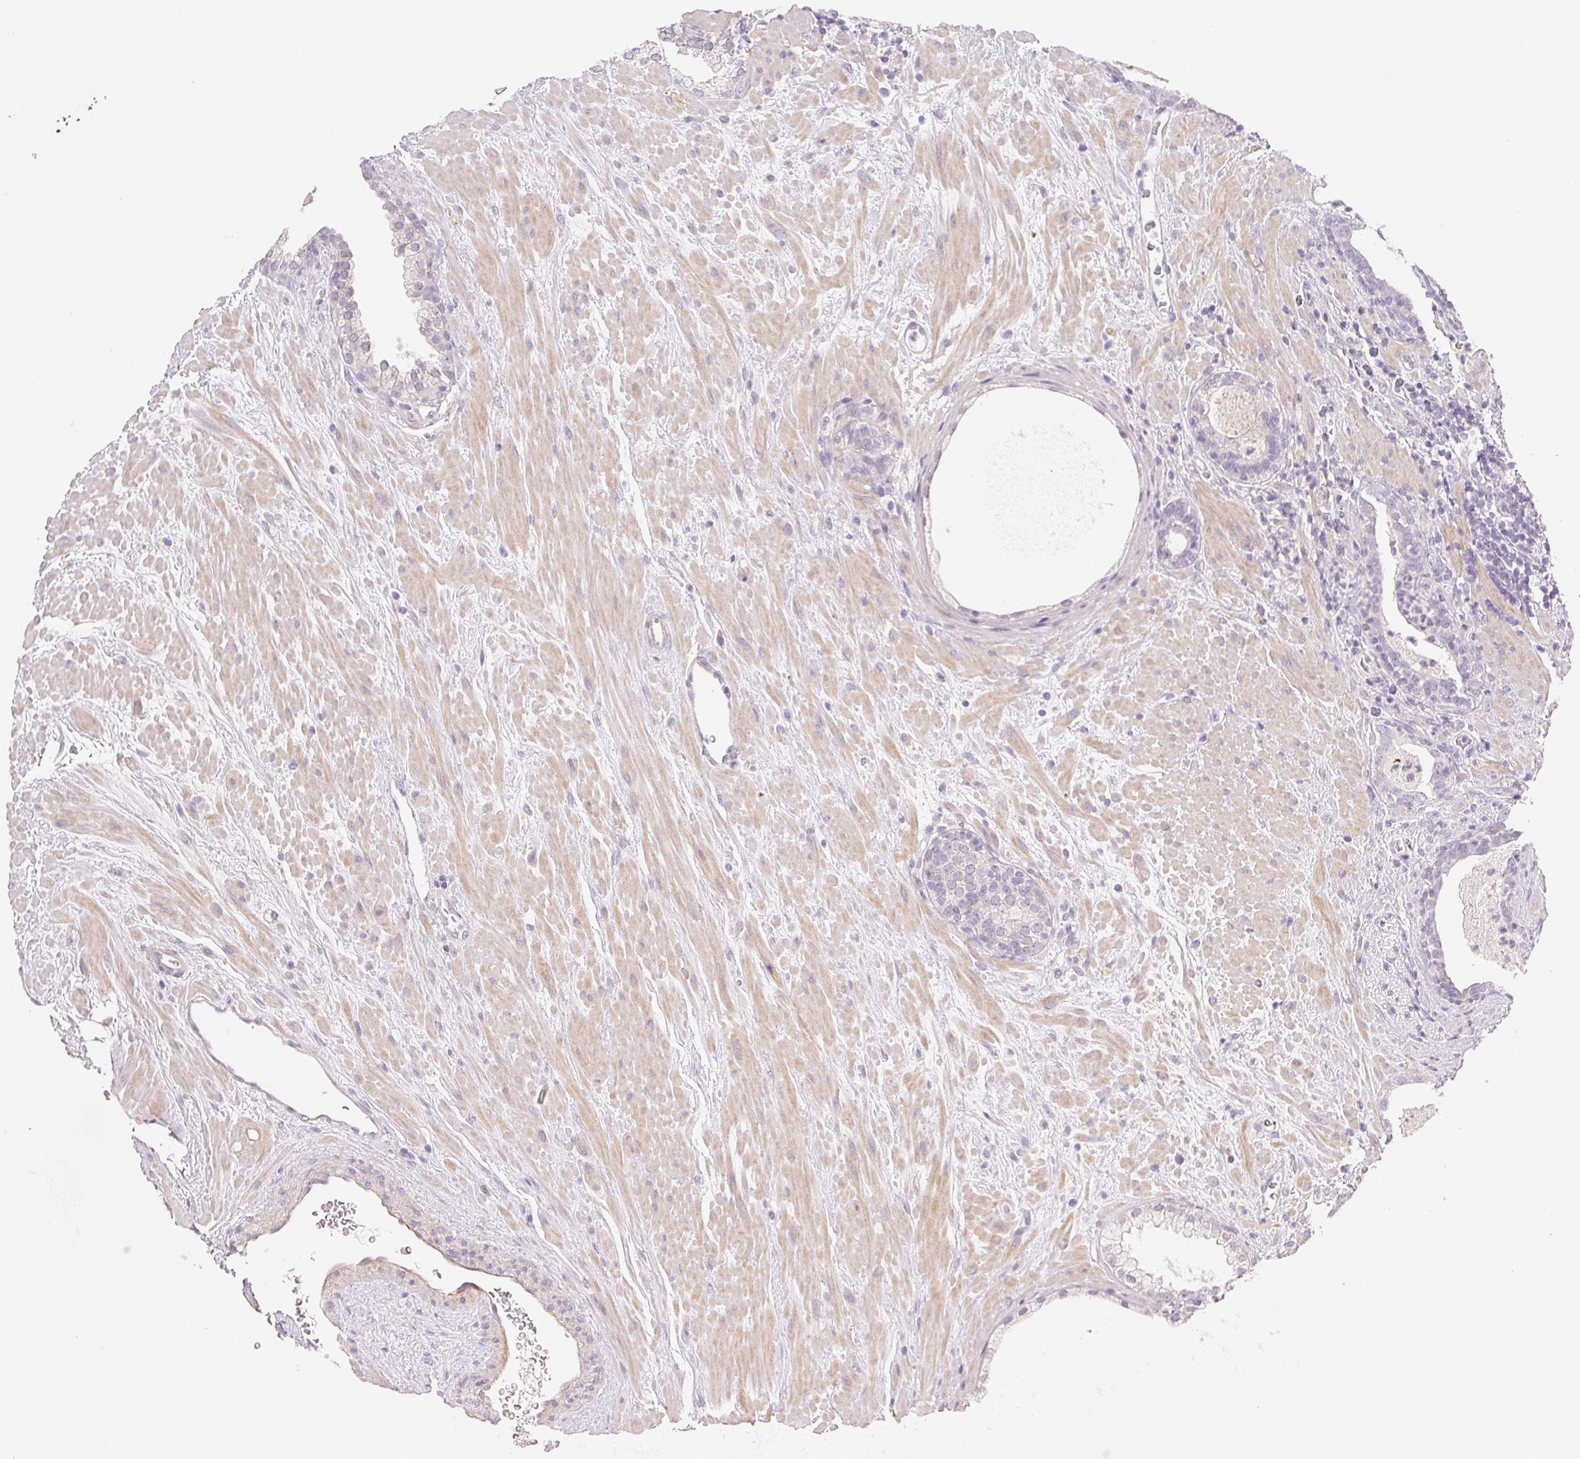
{"staining": {"intensity": "negative", "quantity": "none", "location": "none"}, "tissue": "prostate cancer", "cell_type": "Tumor cells", "image_type": "cancer", "snomed": [{"axis": "morphology", "description": "Adenocarcinoma, Low grade"}, {"axis": "topography", "description": "Prostate"}], "caption": "Immunohistochemical staining of human low-grade adenocarcinoma (prostate) exhibits no significant expression in tumor cells.", "gene": "LRRC23", "patient": {"sex": "male", "age": 62}}